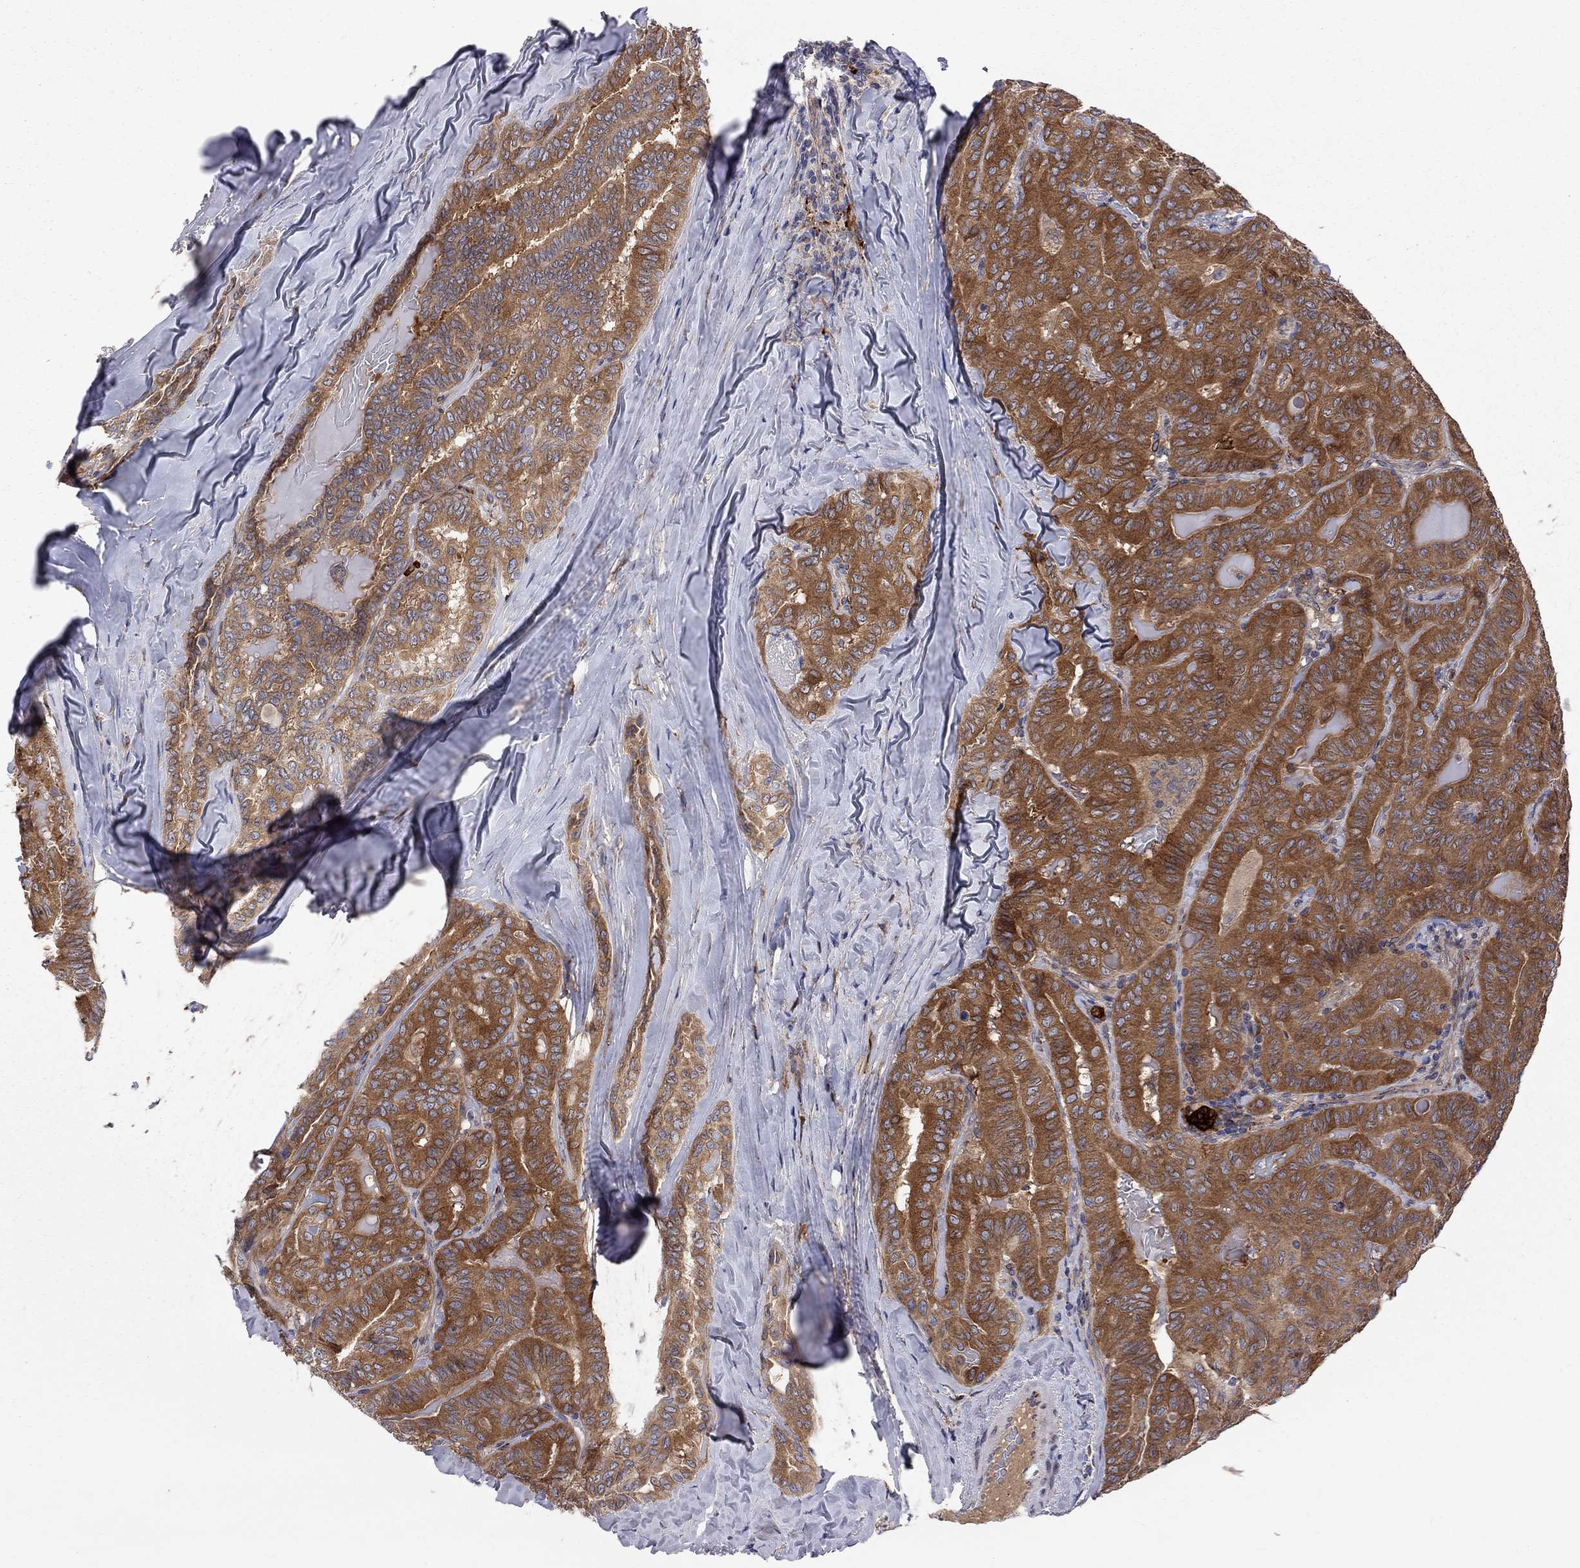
{"staining": {"intensity": "strong", "quantity": ">75%", "location": "cytoplasmic/membranous"}, "tissue": "thyroid cancer", "cell_type": "Tumor cells", "image_type": "cancer", "snomed": [{"axis": "morphology", "description": "Papillary adenocarcinoma, NOS"}, {"axis": "topography", "description": "Thyroid gland"}], "caption": "An immunohistochemistry histopathology image of neoplastic tissue is shown. Protein staining in brown highlights strong cytoplasmic/membranous positivity in papillary adenocarcinoma (thyroid) within tumor cells.", "gene": "MTHFR", "patient": {"sex": "female", "age": 68}}